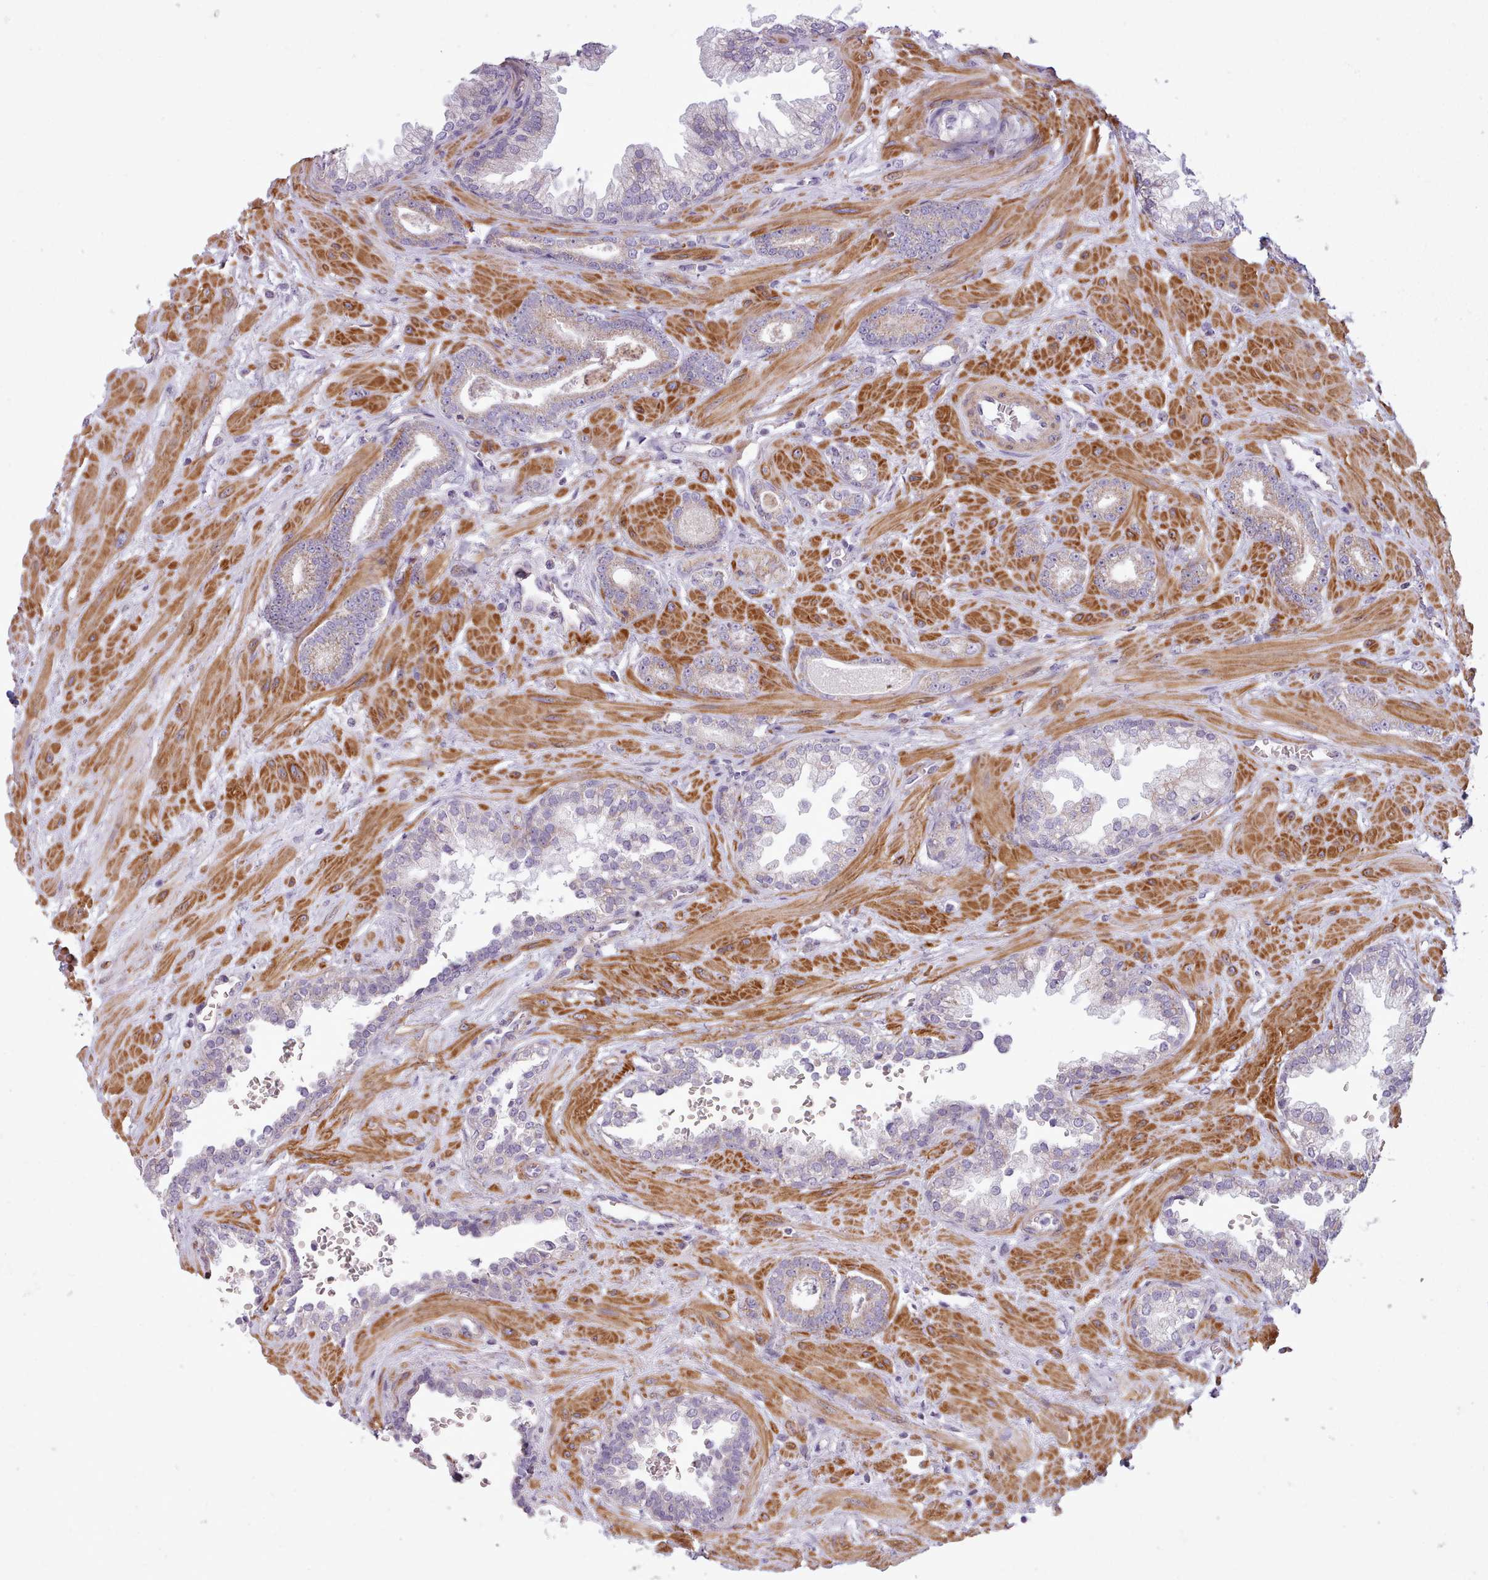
{"staining": {"intensity": "weak", "quantity": ">75%", "location": "cytoplasmic/membranous"}, "tissue": "prostate cancer", "cell_type": "Tumor cells", "image_type": "cancer", "snomed": [{"axis": "morphology", "description": "Adenocarcinoma, Low grade"}, {"axis": "topography", "description": "Prostate"}], "caption": "Low-grade adenocarcinoma (prostate) stained with immunohistochemistry exhibits weak cytoplasmic/membranous staining in about >75% of tumor cells.", "gene": "AVL9", "patient": {"sex": "male", "age": 60}}